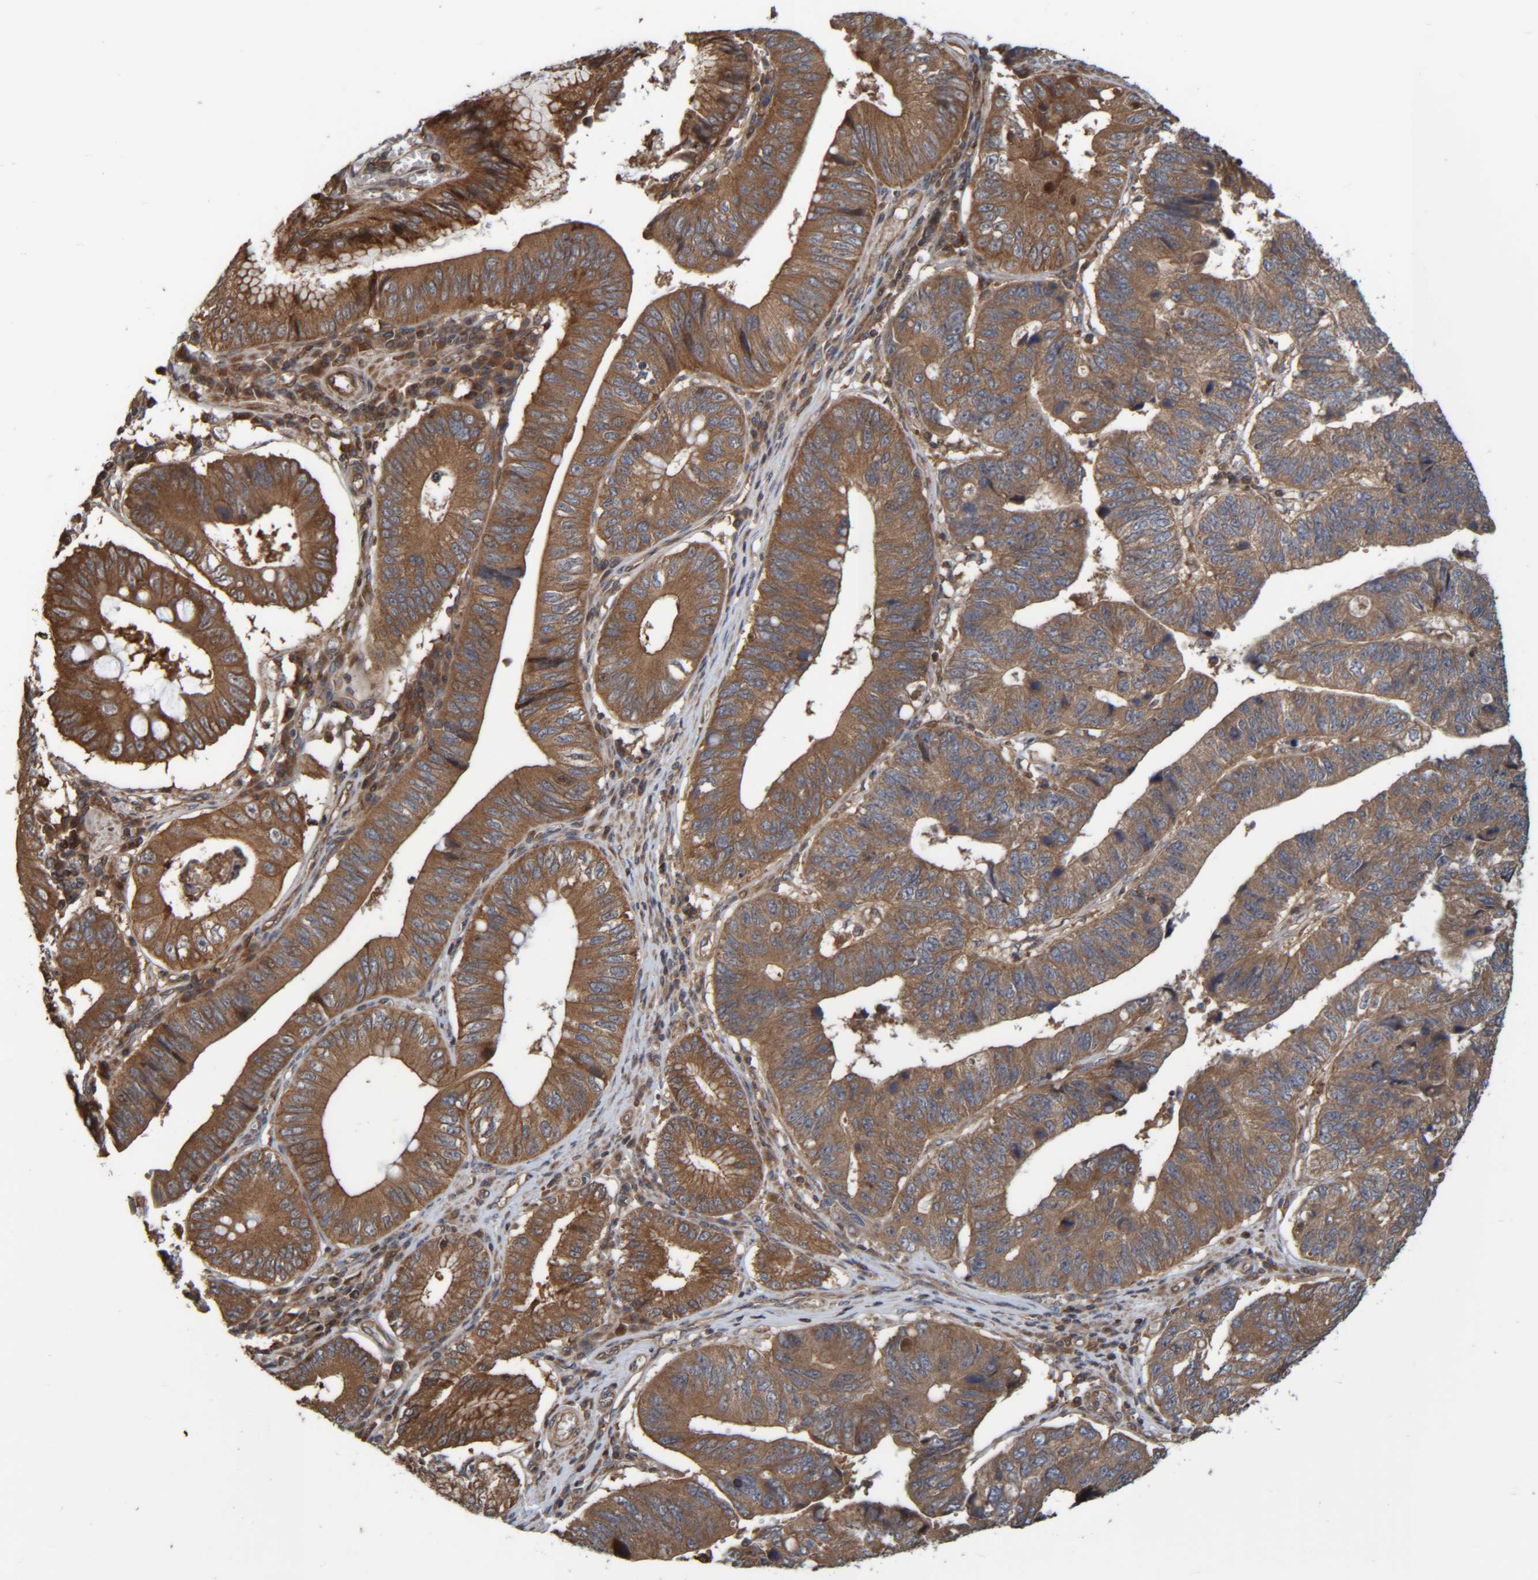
{"staining": {"intensity": "moderate", "quantity": ">75%", "location": "cytoplasmic/membranous"}, "tissue": "stomach cancer", "cell_type": "Tumor cells", "image_type": "cancer", "snomed": [{"axis": "morphology", "description": "Adenocarcinoma, NOS"}, {"axis": "topography", "description": "Stomach"}], "caption": "Protein expression analysis of stomach adenocarcinoma exhibits moderate cytoplasmic/membranous positivity in approximately >75% of tumor cells.", "gene": "CCDC57", "patient": {"sex": "male", "age": 59}}